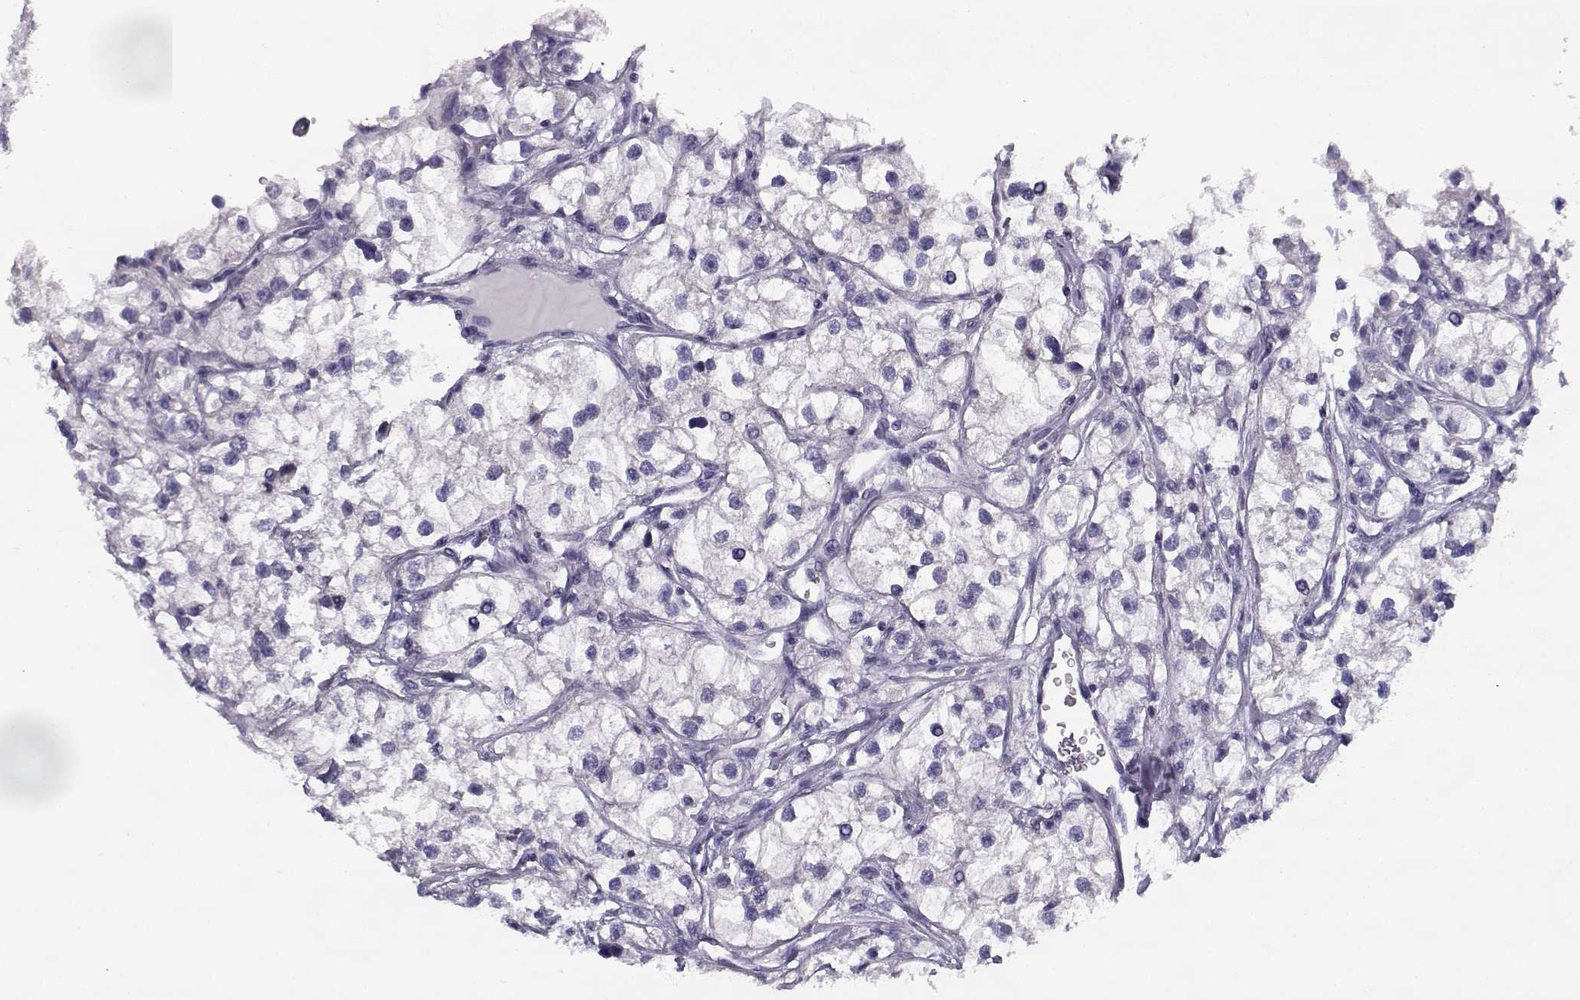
{"staining": {"intensity": "negative", "quantity": "none", "location": "none"}, "tissue": "renal cancer", "cell_type": "Tumor cells", "image_type": "cancer", "snomed": [{"axis": "morphology", "description": "Adenocarcinoma, NOS"}, {"axis": "topography", "description": "Kidney"}], "caption": "Tumor cells are negative for brown protein staining in renal cancer.", "gene": "CREB3L3", "patient": {"sex": "male", "age": 59}}